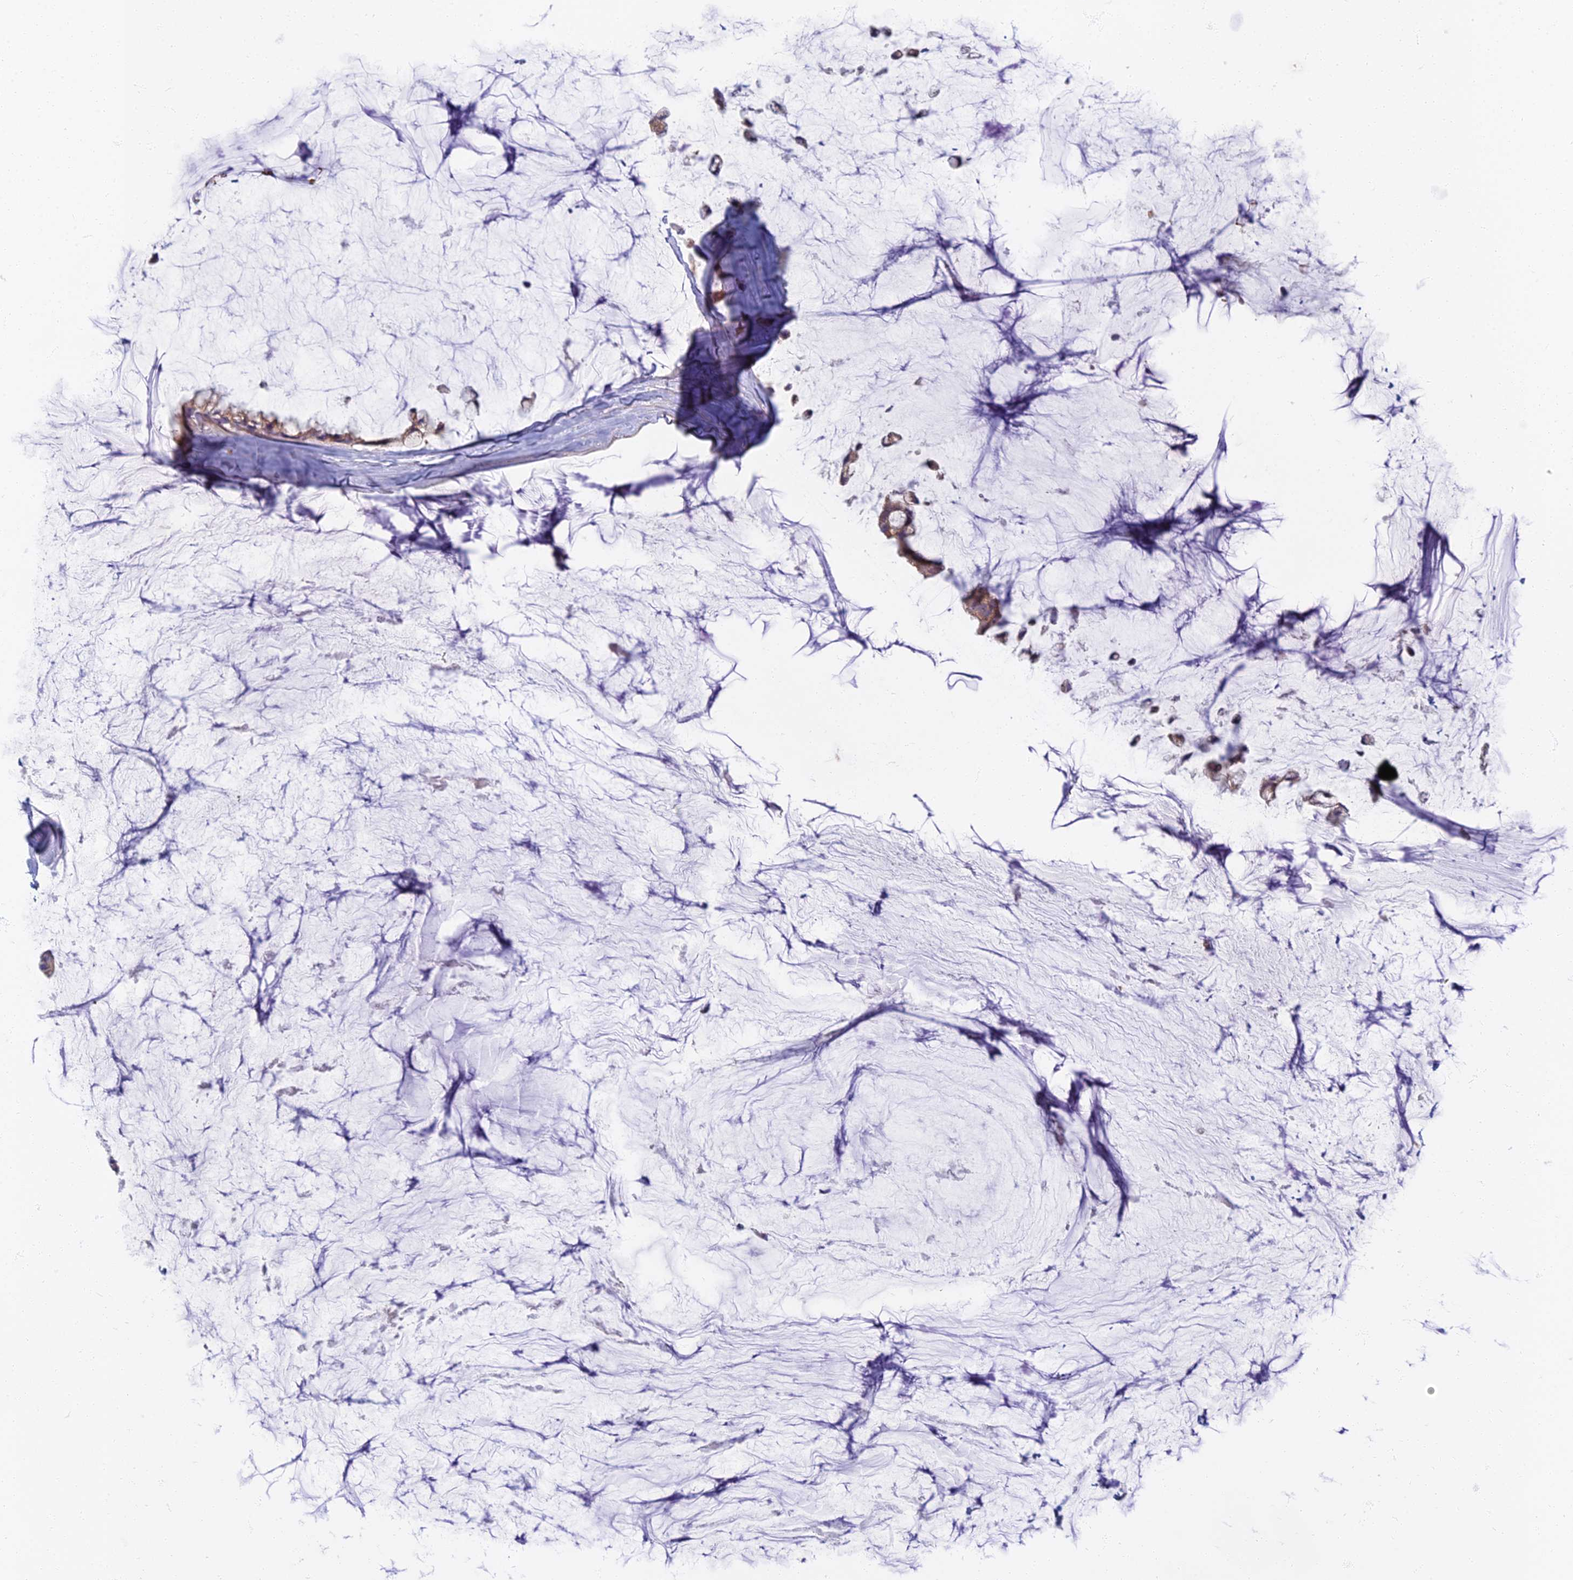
{"staining": {"intensity": "moderate", "quantity": ">75%", "location": "cytoplasmic/membranous"}, "tissue": "ovarian cancer", "cell_type": "Tumor cells", "image_type": "cancer", "snomed": [{"axis": "morphology", "description": "Cystadenocarcinoma, mucinous, NOS"}, {"axis": "topography", "description": "Ovary"}], "caption": "Brown immunohistochemical staining in ovarian cancer (mucinous cystadenocarcinoma) displays moderate cytoplasmic/membranous expression in approximately >75% of tumor cells. The protein of interest is stained brown, and the nuclei are stained in blue (DAB IHC with brightfield microscopy, high magnification).", "gene": "PROX2", "patient": {"sex": "female", "age": 39}}